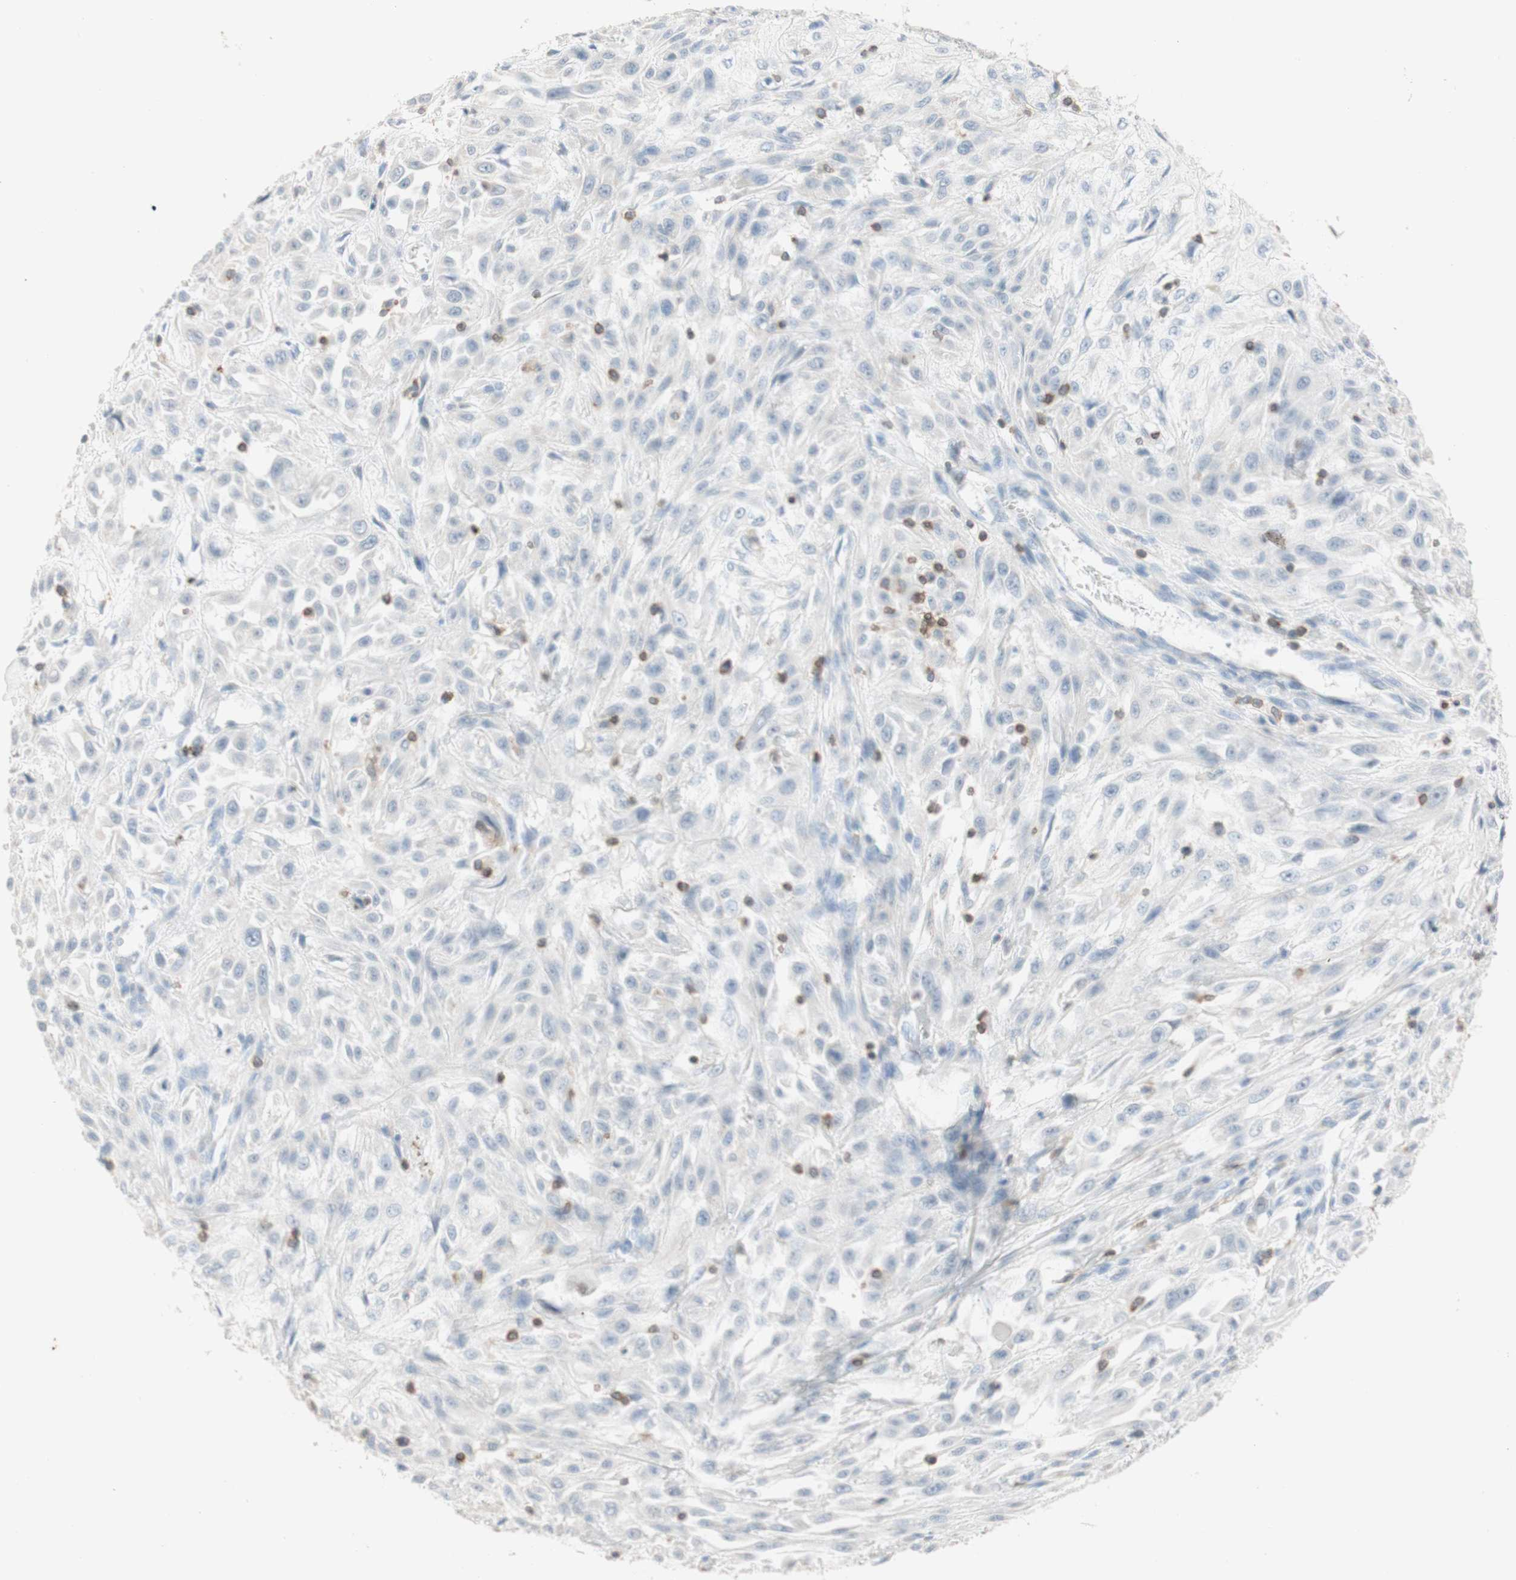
{"staining": {"intensity": "negative", "quantity": "none", "location": "none"}, "tissue": "skin cancer", "cell_type": "Tumor cells", "image_type": "cancer", "snomed": [{"axis": "morphology", "description": "Squamous cell carcinoma, NOS"}, {"axis": "topography", "description": "Skin"}], "caption": "Image shows no significant protein staining in tumor cells of squamous cell carcinoma (skin).", "gene": "SPINK6", "patient": {"sex": "male", "age": 75}}